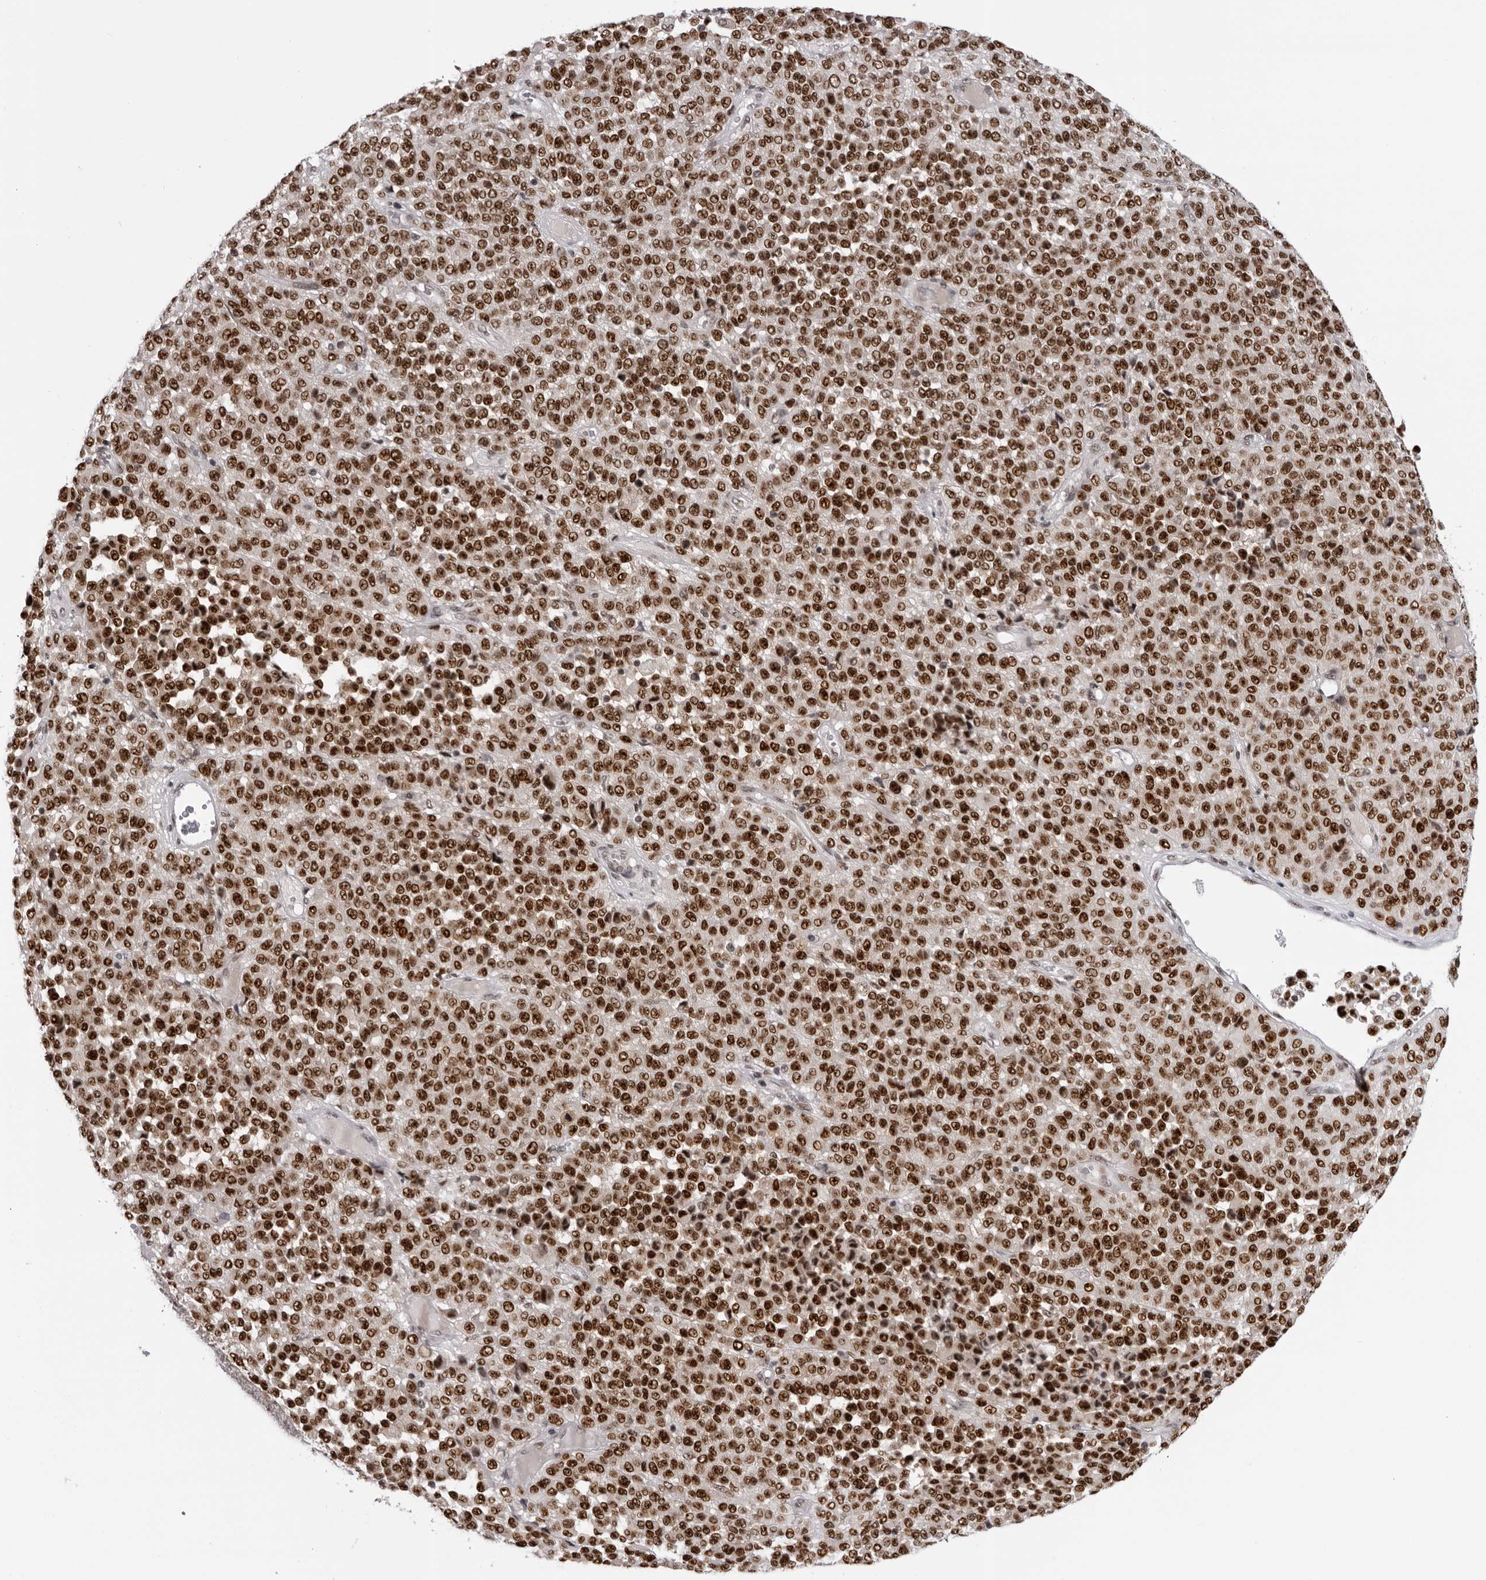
{"staining": {"intensity": "strong", "quantity": ">75%", "location": "nuclear"}, "tissue": "melanoma", "cell_type": "Tumor cells", "image_type": "cancer", "snomed": [{"axis": "morphology", "description": "Malignant melanoma, Metastatic site"}, {"axis": "topography", "description": "Pancreas"}], "caption": "This image shows immunohistochemistry (IHC) staining of human malignant melanoma (metastatic site), with high strong nuclear staining in about >75% of tumor cells.", "gene": "HEXIM2", "patient": {"sex": "female", "age": 30}}